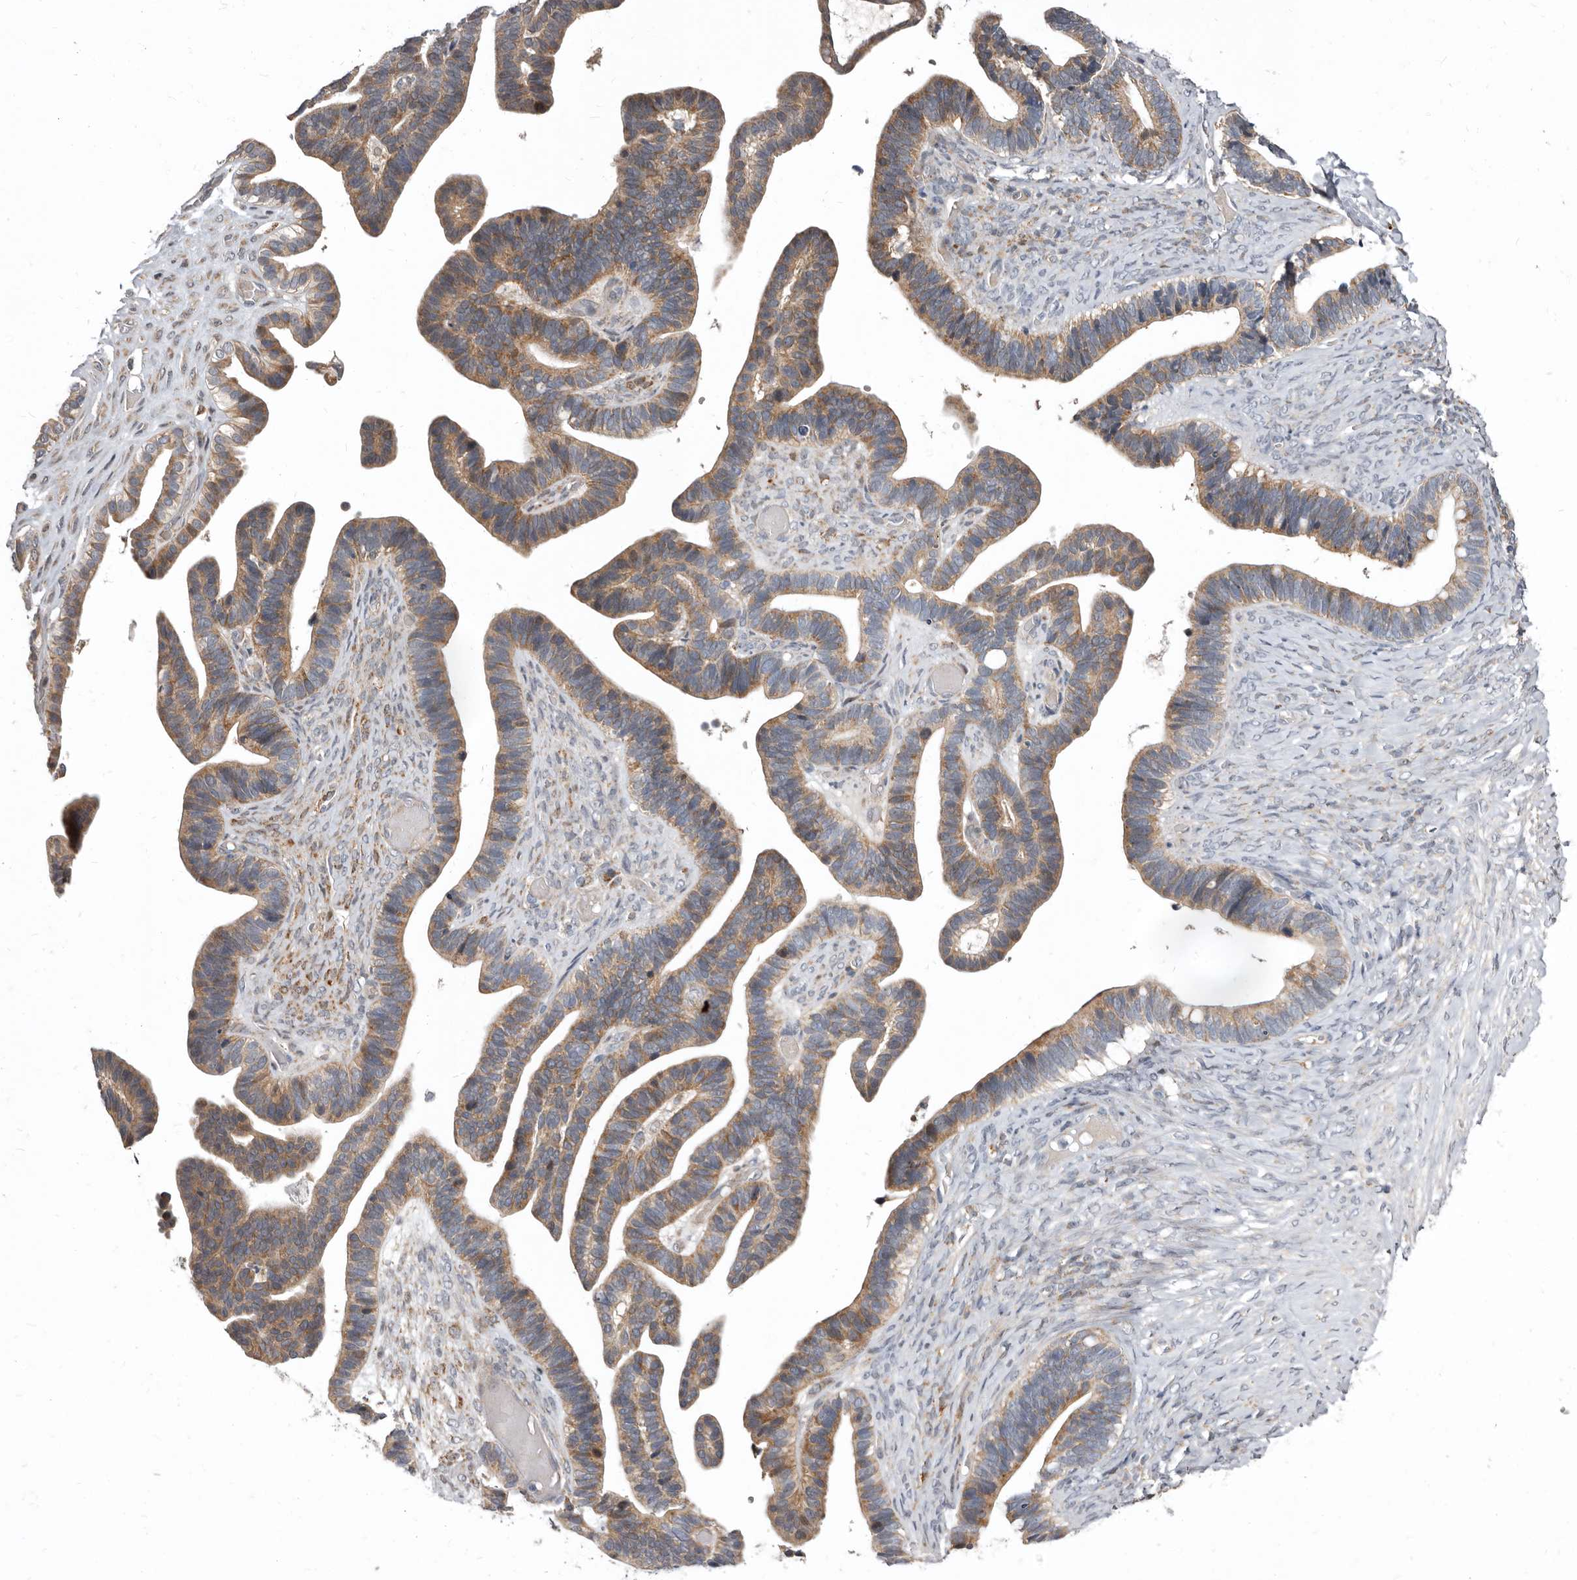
{"staining": {"intensity": "moderate", "quantity": ">75%", "location": "cytoplasmic/membranous"}, "tissue": "ovarian cancer", "cell_type": "Tumor cells", "image_type": "cancer", "snomed": [{"axis": "morphology", "description": "Cystadenocarcinoma, serous, NOS"}, {"axis": "topography", "description": "Ovary"}], "caption": "Protein analysis of serous cystadenocarcinoma (ovarian) tissue exhibits moderate cytoplasmic/membranous expression in approximately >75% of tumor cells. (IHC, brightfield microscopy, high magnification).", "gene": "SMC4", "patient": {"sex": "female", "age": 56}}